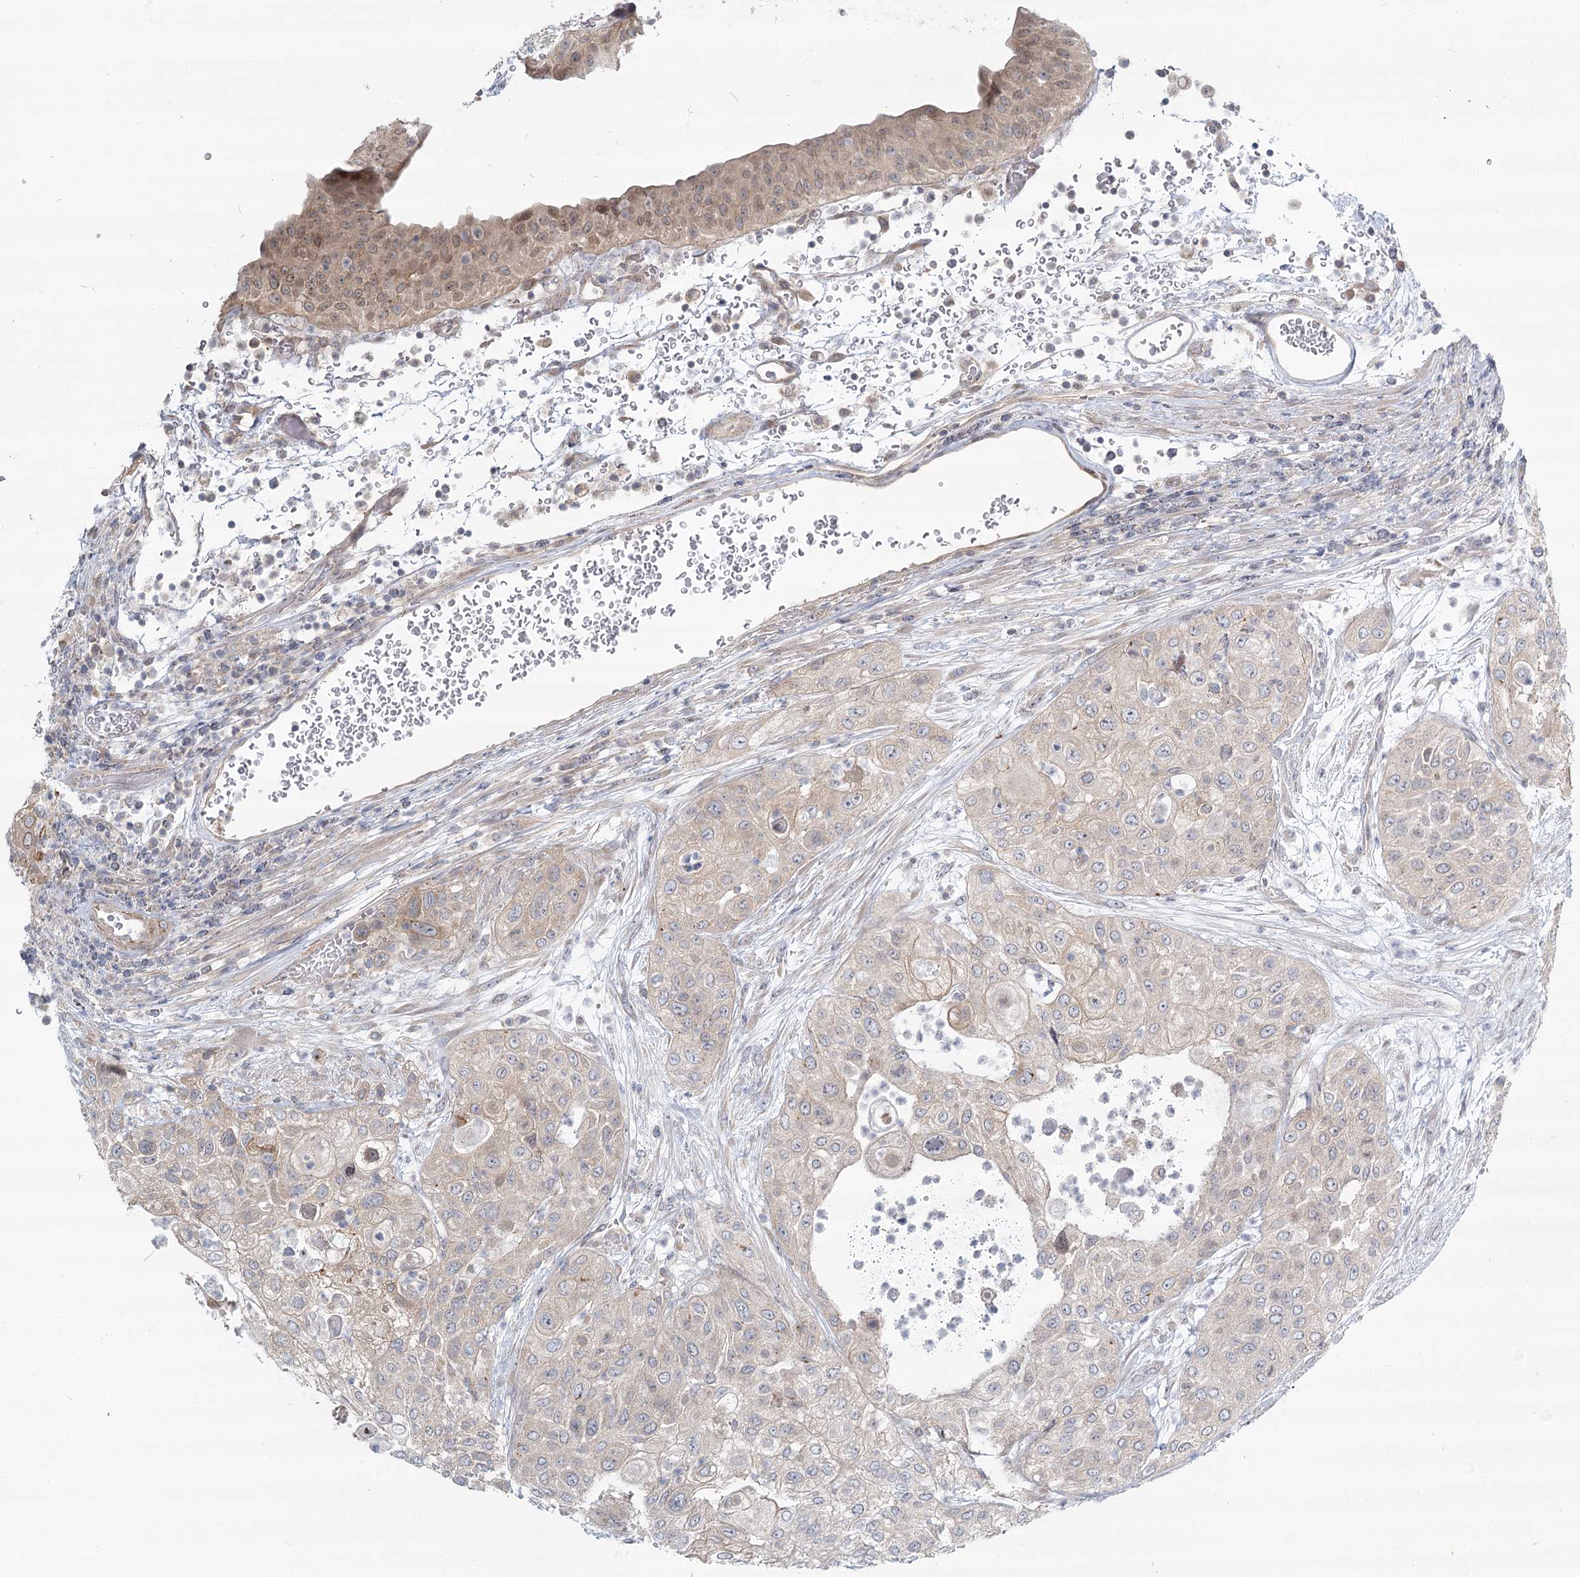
{"staining": {"intensity": "weak", "quantity": "25%-75%", "location": "cytoplasmic/membranous"}, "tissue": "urothelial cancer", "cell_type": "Tumor cells", "image_type": "cancer", "snomed": [{"axis": "morphology", "description": "Urothelial carcinoma, High grade"}, {"axis": "topography", "description": "Urinary bladder"}], "caption": "Weak cytoplasmic/membranous positivity is present in approximately 25%-75% of tumor cells in high-grade urothelial carcinoma. The staining was performed using DAB, with brown indicating positive protein expression. Nuclei are stained blue with hematoxylin.", "gene": "SPINK13", "patient": {"sex": "female", "age": 79}}